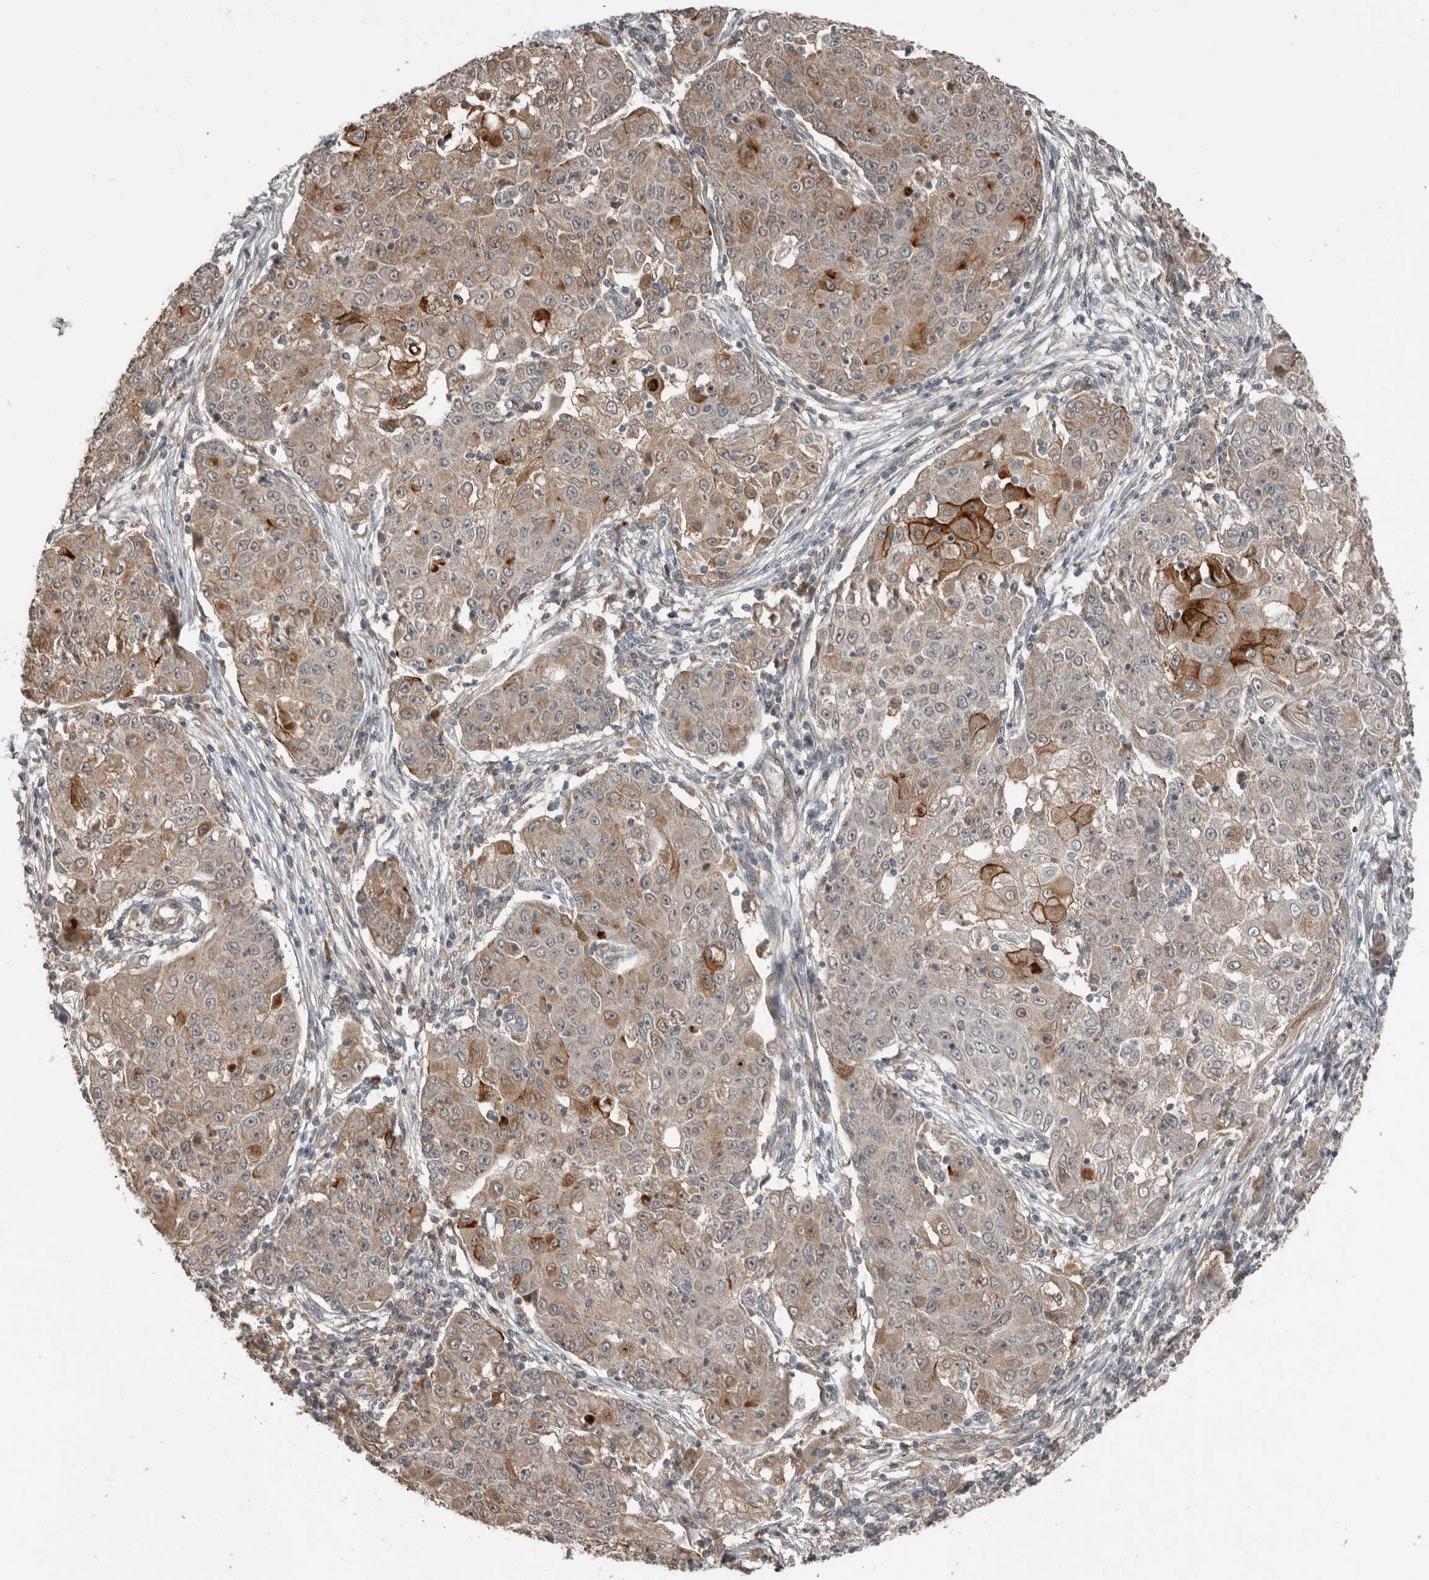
{"staining": {"intensity": "moderate", "quantity": ">75%", "location": "cytoplasmic/membranous"}, "tissue": "ovarian cancer", "cell_type": "Tumor cells", "image_type": "cancer", "snomed": [{"axis": "morphology", "description": "Carcinoma, endometroid"}, {"axis": "topography", "description": "Ovary"}], "caption": "Immunohistochemistry (IHC) (DAB) staining of ovarian endometroid carcinoma demonstrates moderate cytoplasmic/membranous protein expression in about >75% of tumor cells. (DAB = brown stain, brightfield microscopy at high magnification).", "gene": "SLC6A7", "patient": {"sex": "female", "age": 42}}